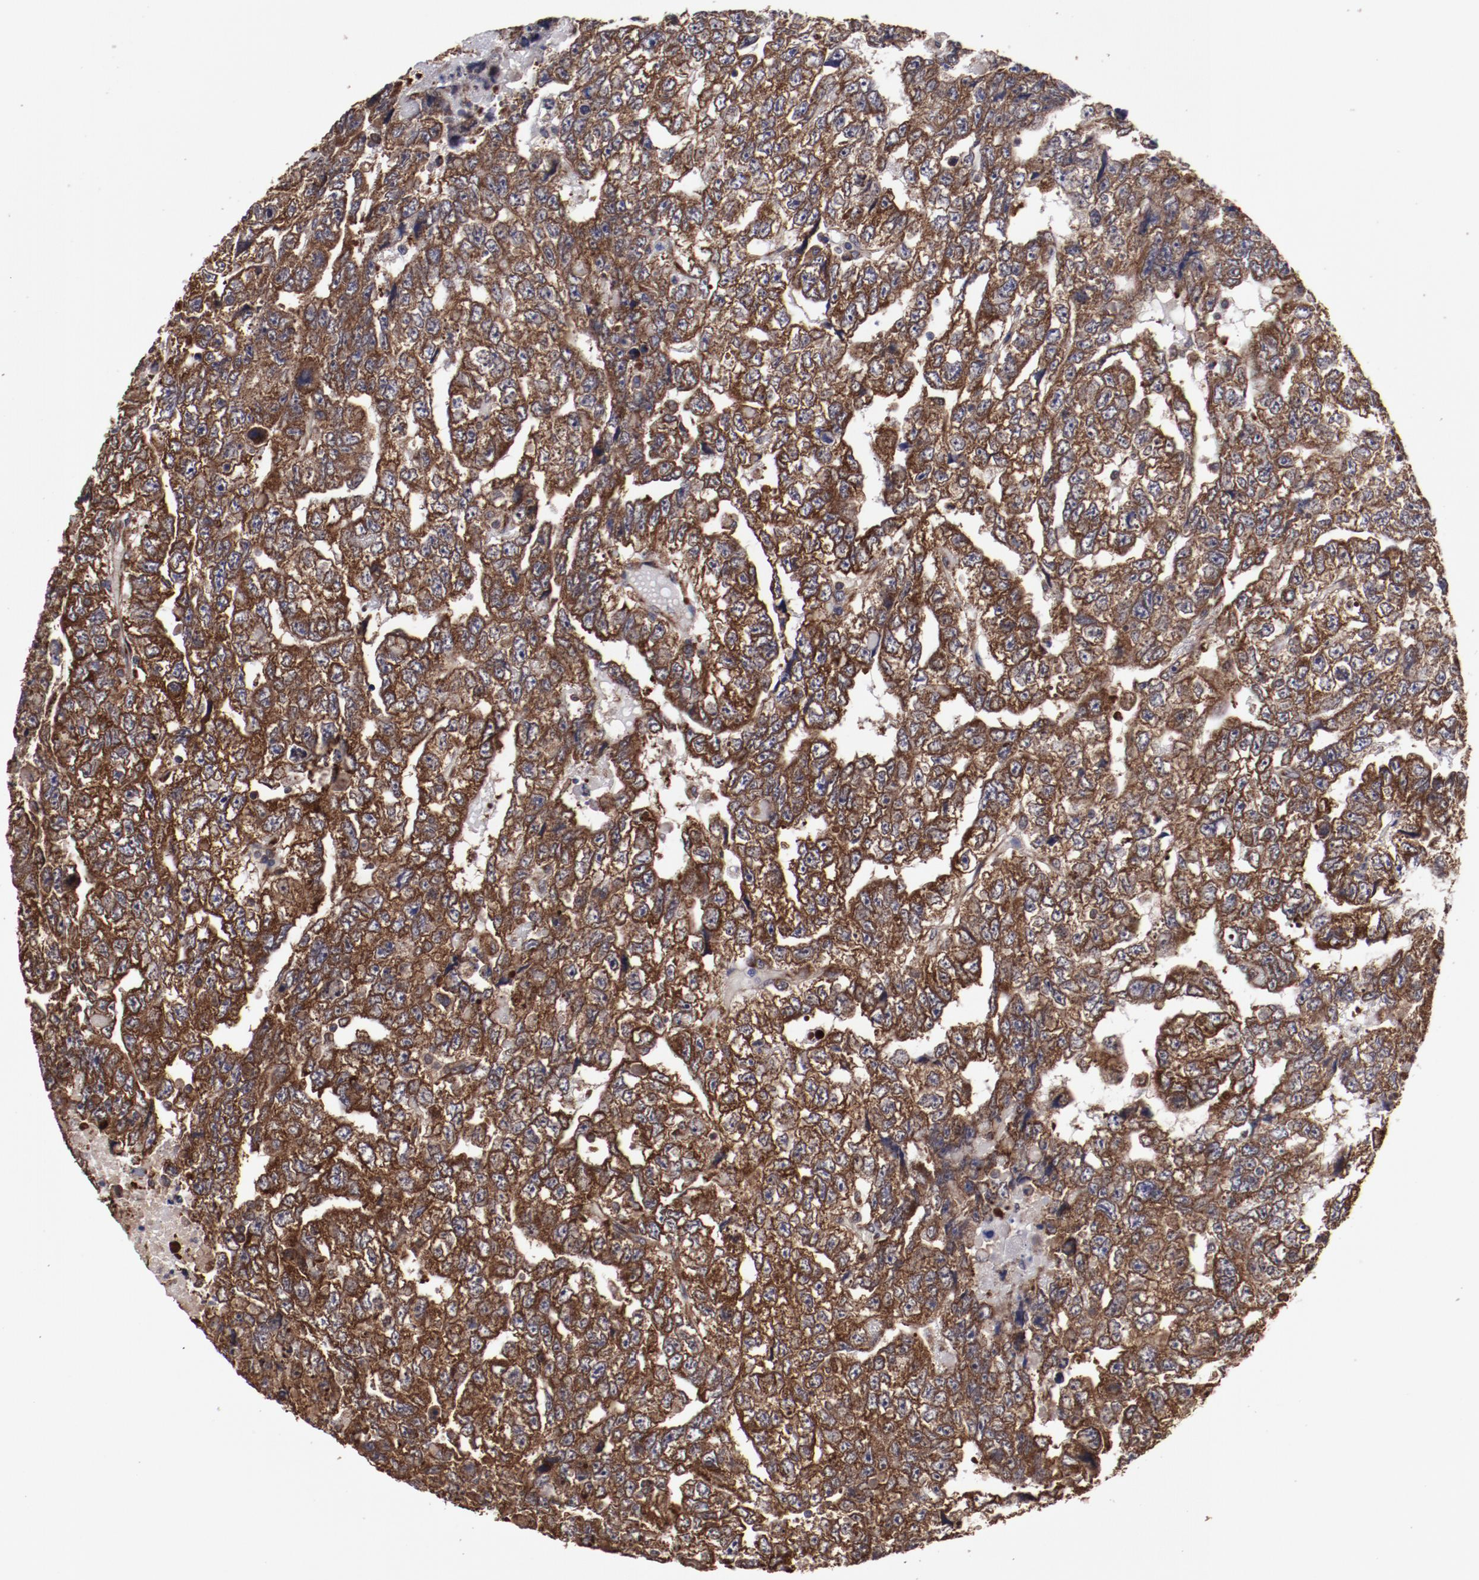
{"staining": {"intensity": "strong", "quantity": ">75%", "location": "cytoplasmic/membranous"}, "tissue": "testis cancer", "cell_type": "Tumor cells", "image_type": "cancer", "snomed": [{"axis": "morphology", "description": "Carcinoma, Embryonal, NOS"}, {"axis": "topography", "description": "Testis"}], "caption": "Testis embryonal carcinoma stained with DAB immunohistochemistry (IHC) exhibits high levels of strong cytoplasmic/membranous positivity in approximately >75% of tumor cells.", "gene": "RPS4Y1", "patient": {"sex": "male", "age": 36}}